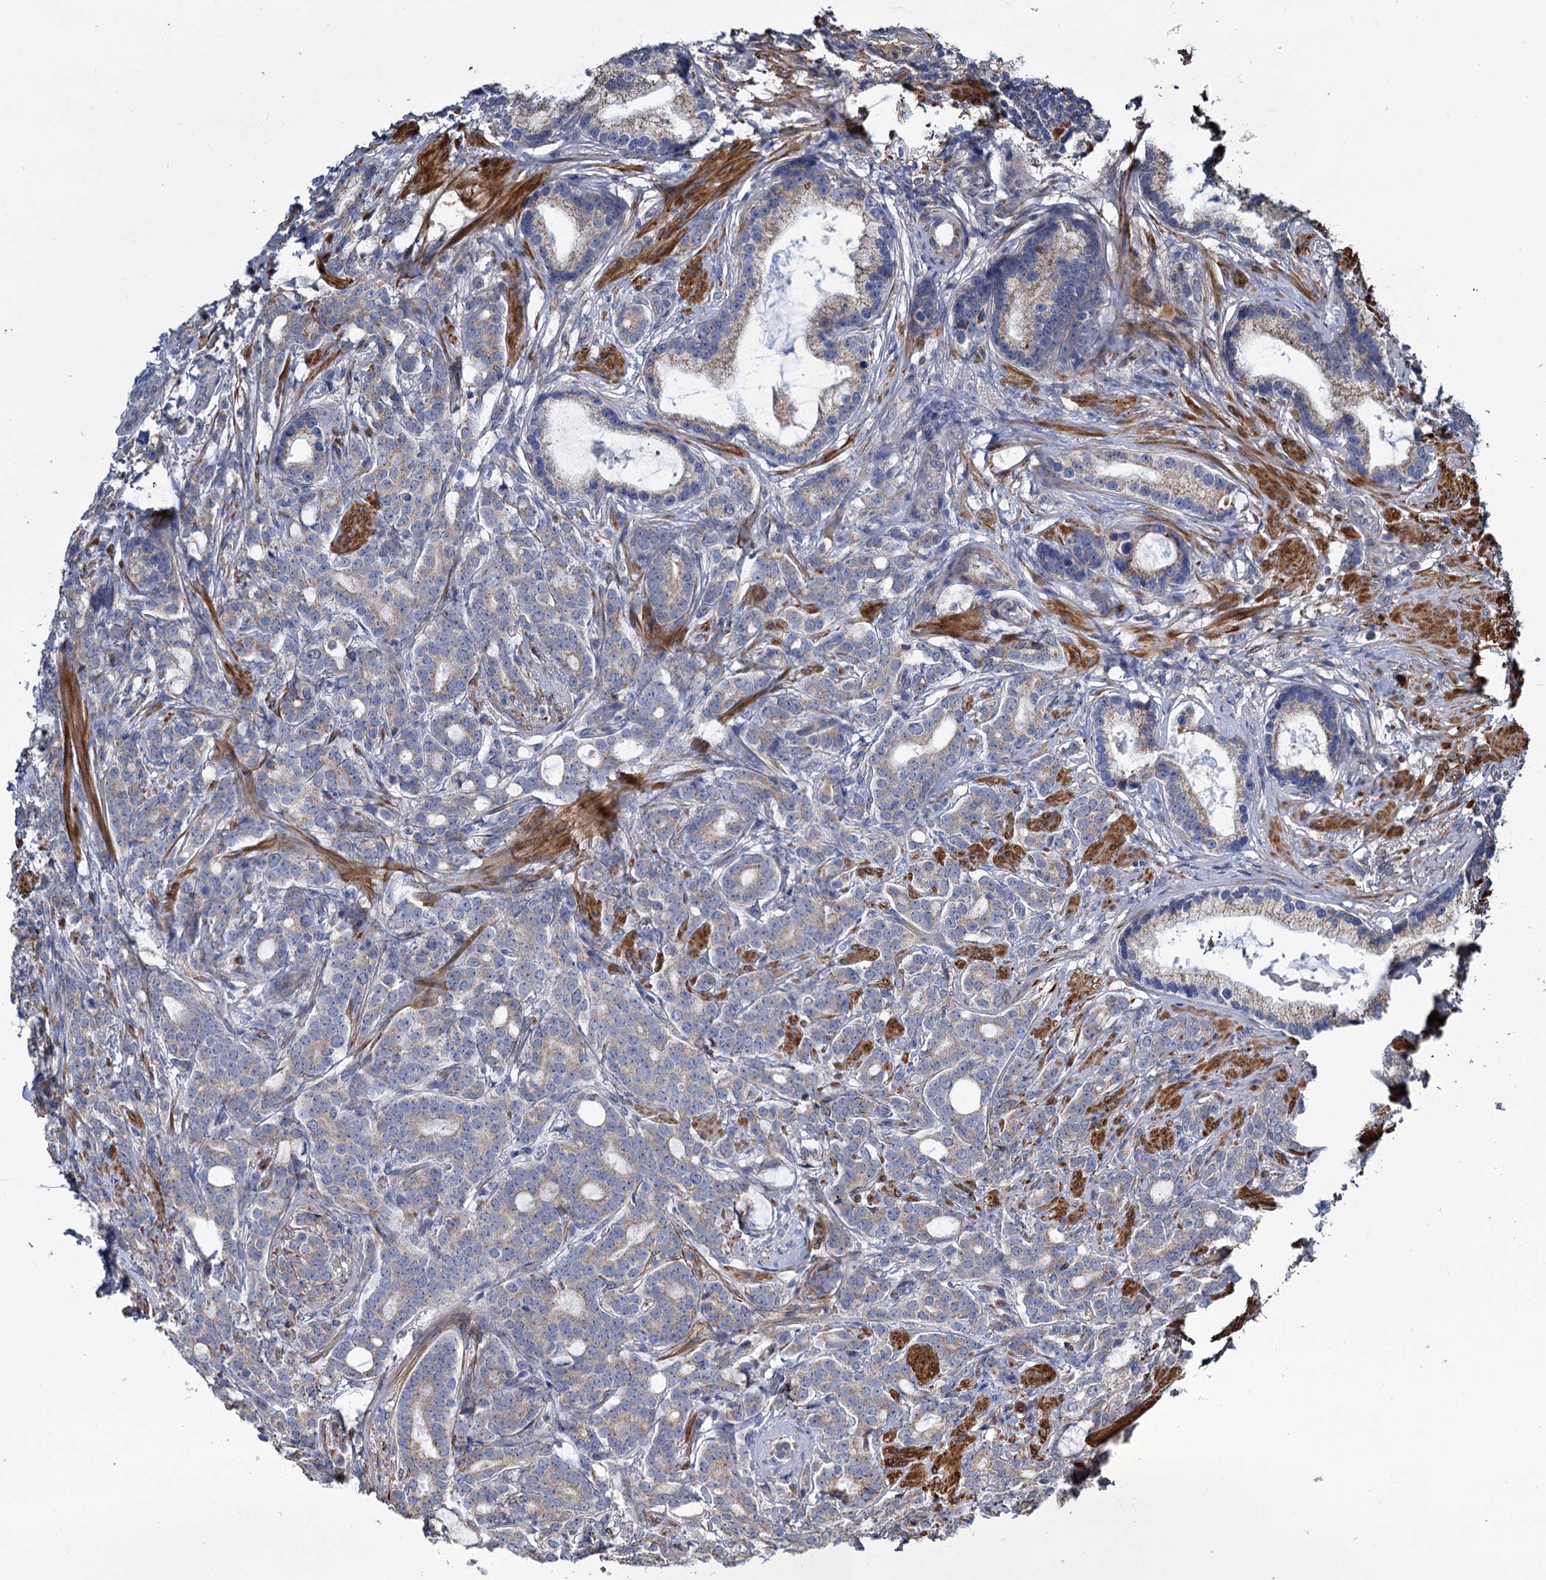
{"staining": {"intensity": "negative", "quantity": "none", "location": "none"}, "tissue": "prostate cancer", "cell_type": "Tumor cells", "image_type": "cancer", "snomed": [{"axis": "morphology", "description": "Adenocarcinoma, Low grade"}, {"axis": "topography", "description": "Prostate"}], "caption": "Tumor cells are negative for brown protein staining in adenocarcinoma (low-grade) (prostate). (DAB immunohistochemistry, high magnification).", "gene": "ALKBH7", "patient": {"sex": "male", "age": 71}}